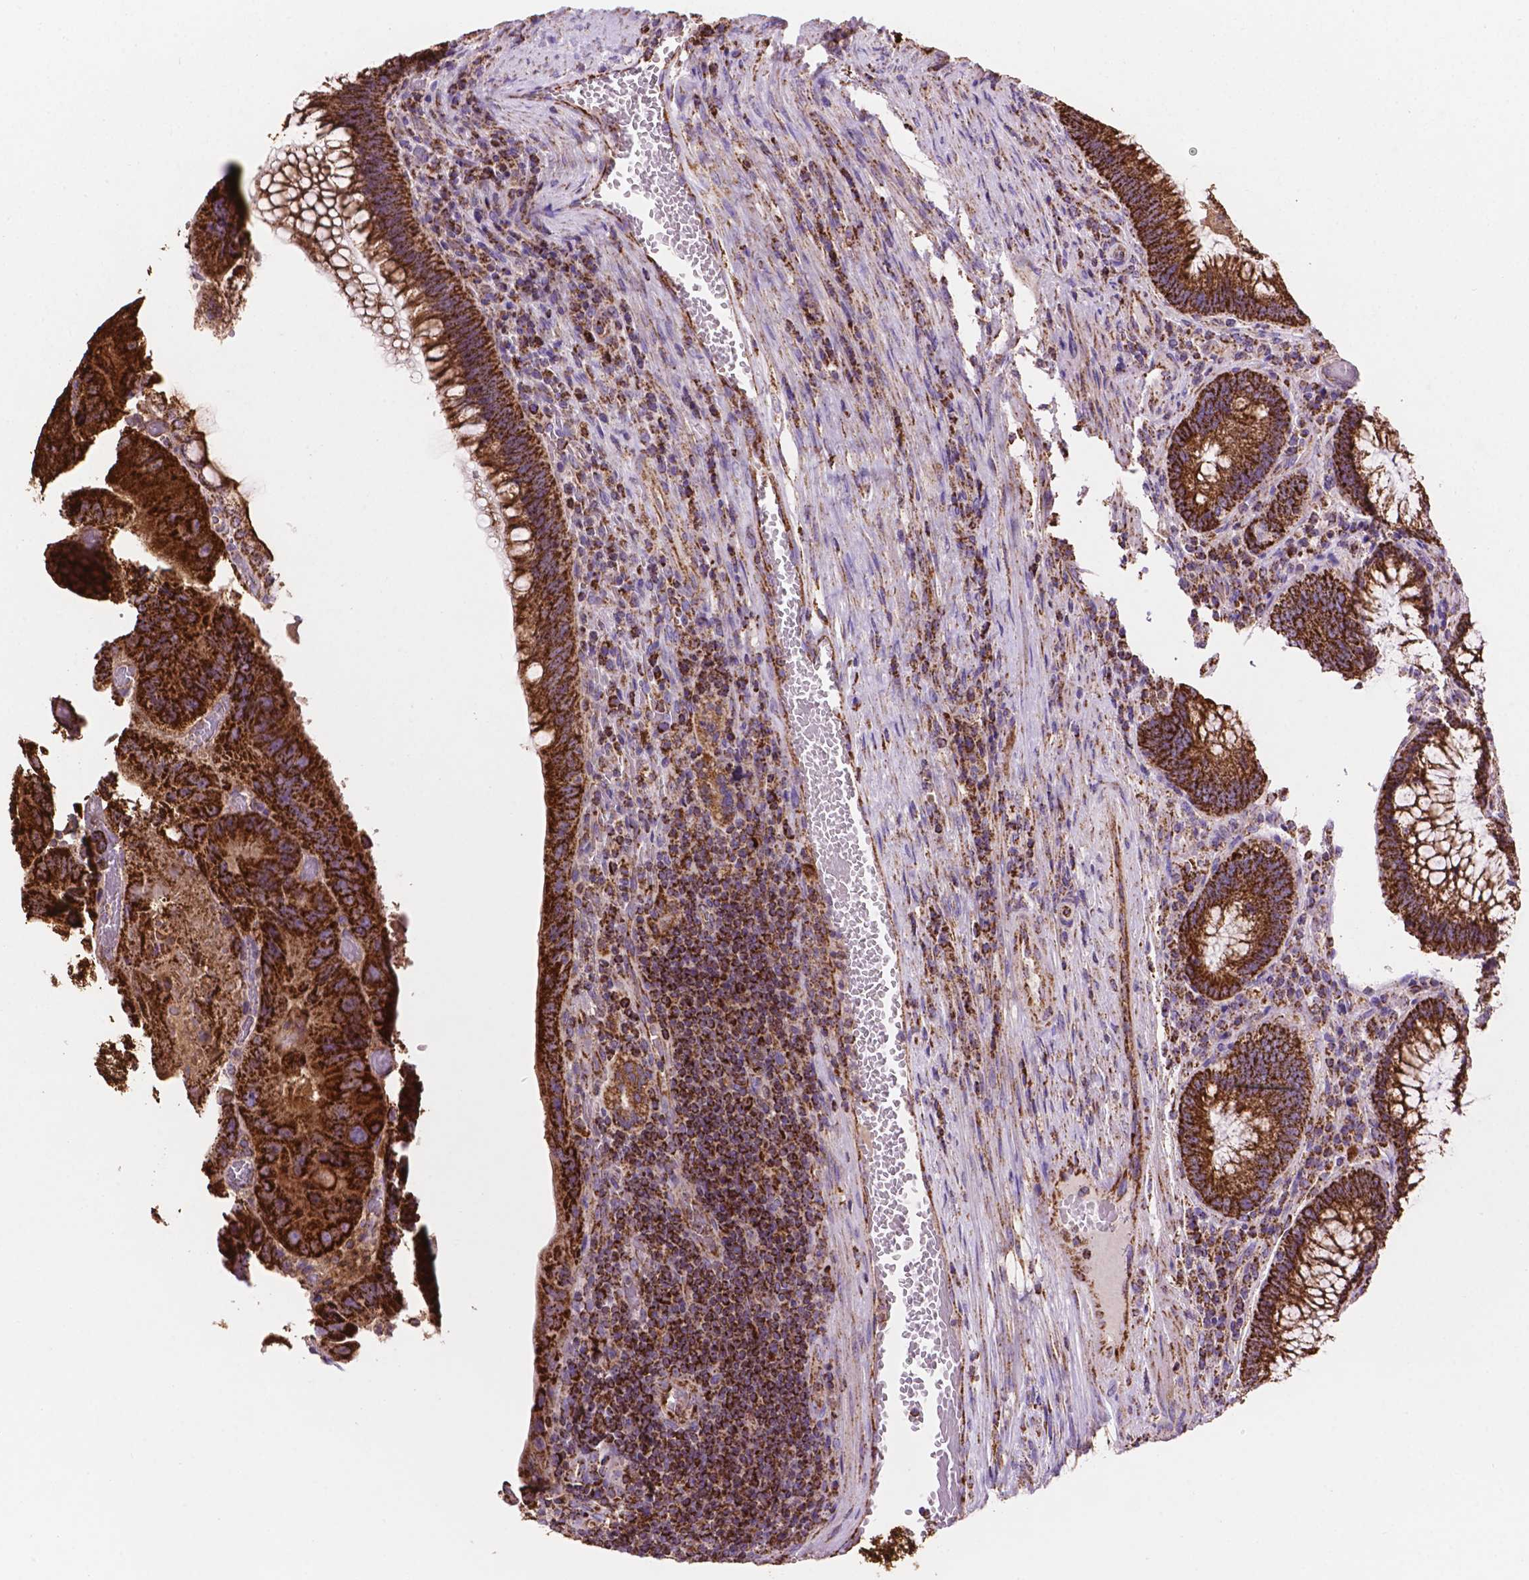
{"staining": {"intensity": "strong", "quantity": ">75%", "location": "cytoplasmic/membranous"}, "tissue": "colorectal cancer", "cell_type": "Tumor cells", "image_type": "cancer", "snomed": [{"axis": "morphology", "description": "Adenocarcinoma, NOS"}, {"axis": "topography", "description": "Colon"}], "caption": "DAB immunohistochemical staining of human colorectal cancer shows strong cytoplasmic/membranous protein expression in about >75% of tumor cells.", "gene": "HSPD1", "patient": {"sex": "female", "age": 86}}